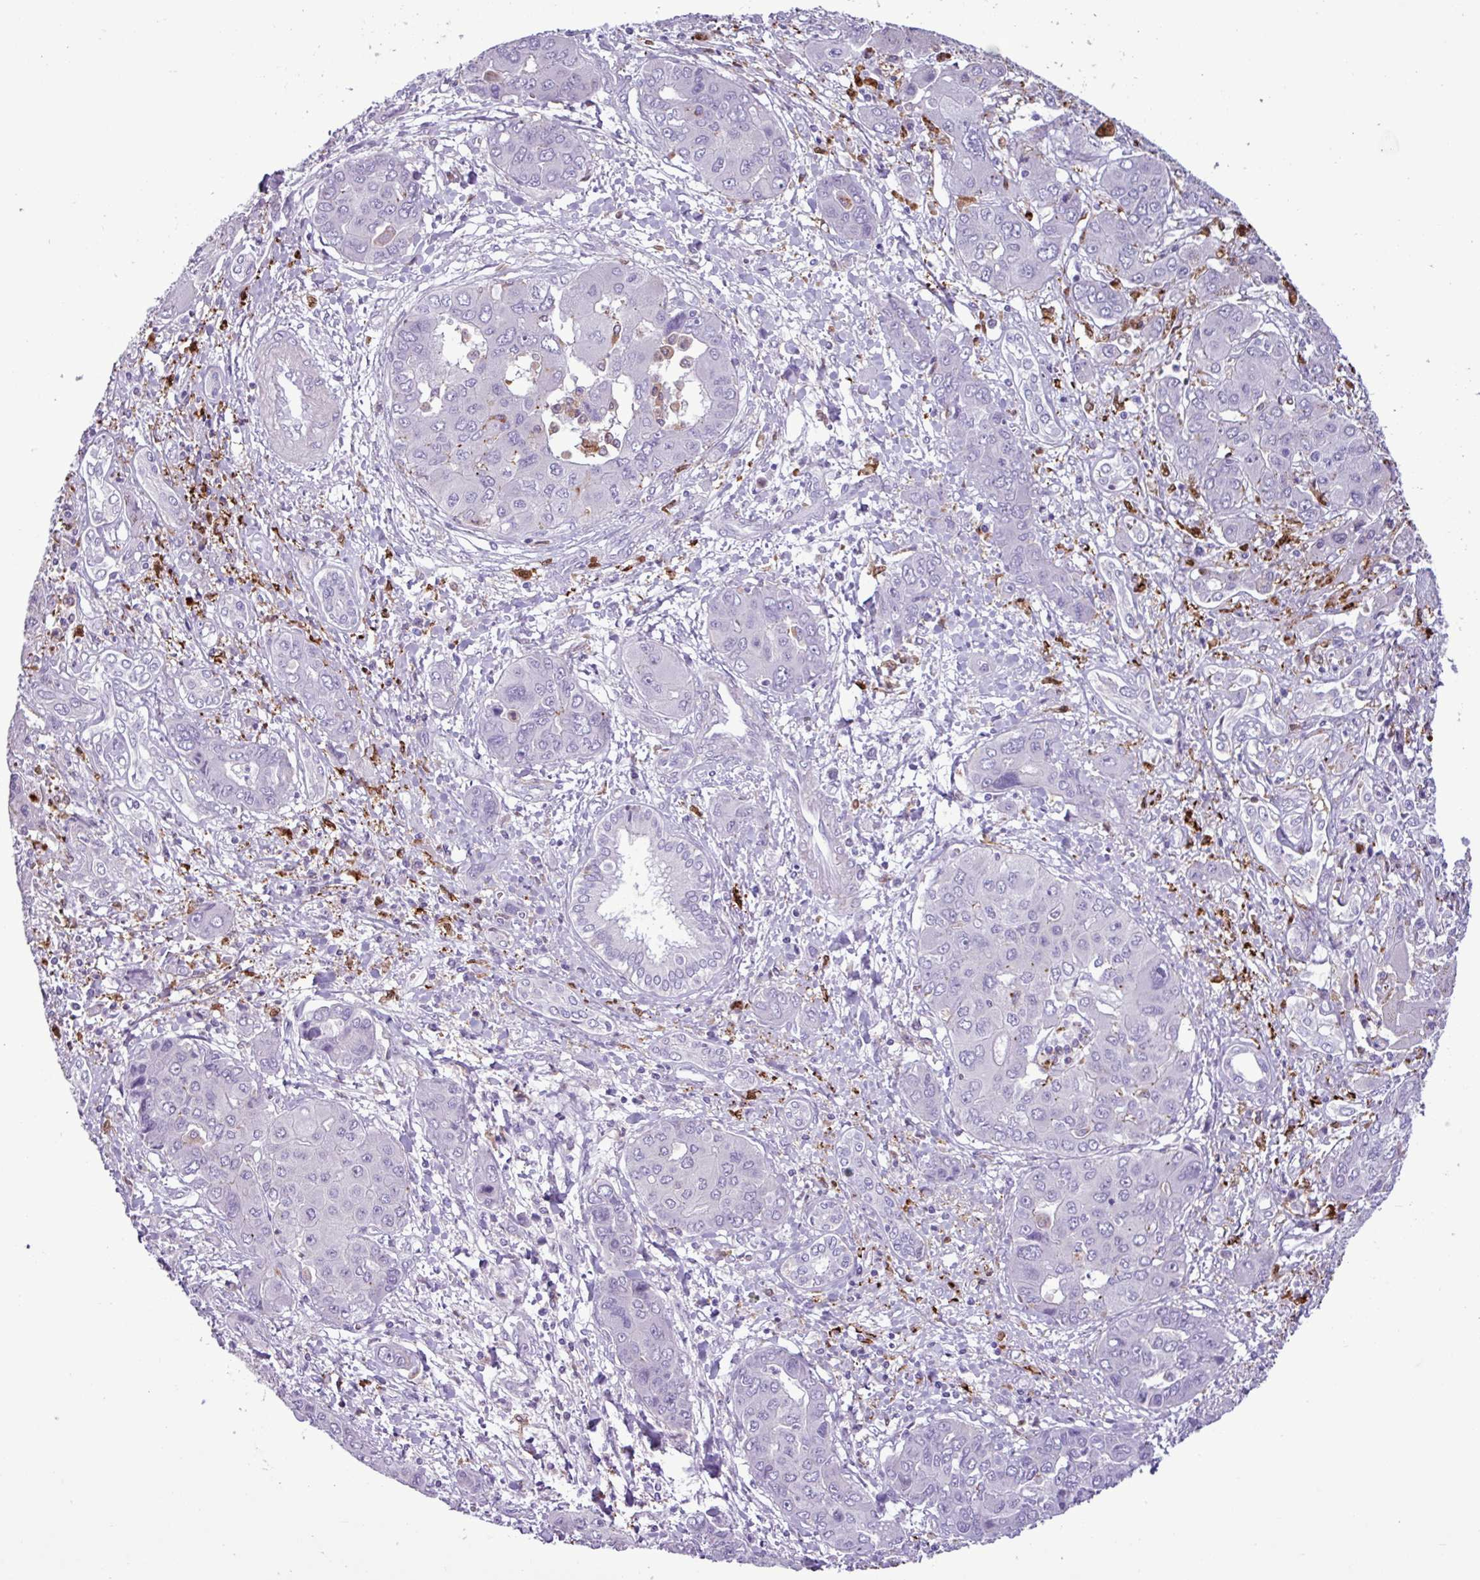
{"staining": {"intensity": "negative", "quantity": "none", "location": "none"}, "tissue": "liver cancer", "cell_type": "Tumor cells", "image_type": "cancer", "snomed": [{"axis": "morphology", "description": "Cholangiocarcinoma"}, {"axis": "topography", "description": "Liver"}], "caption": "DAB (3,3'-diaminobenzidine) immunohistochemical staining of human liver cancer (cholangiocarcinoma) displays no significant positivity in tumor cells.", "gene": "TMEM200C", "patient": {"sex": "male", "age": 67}}